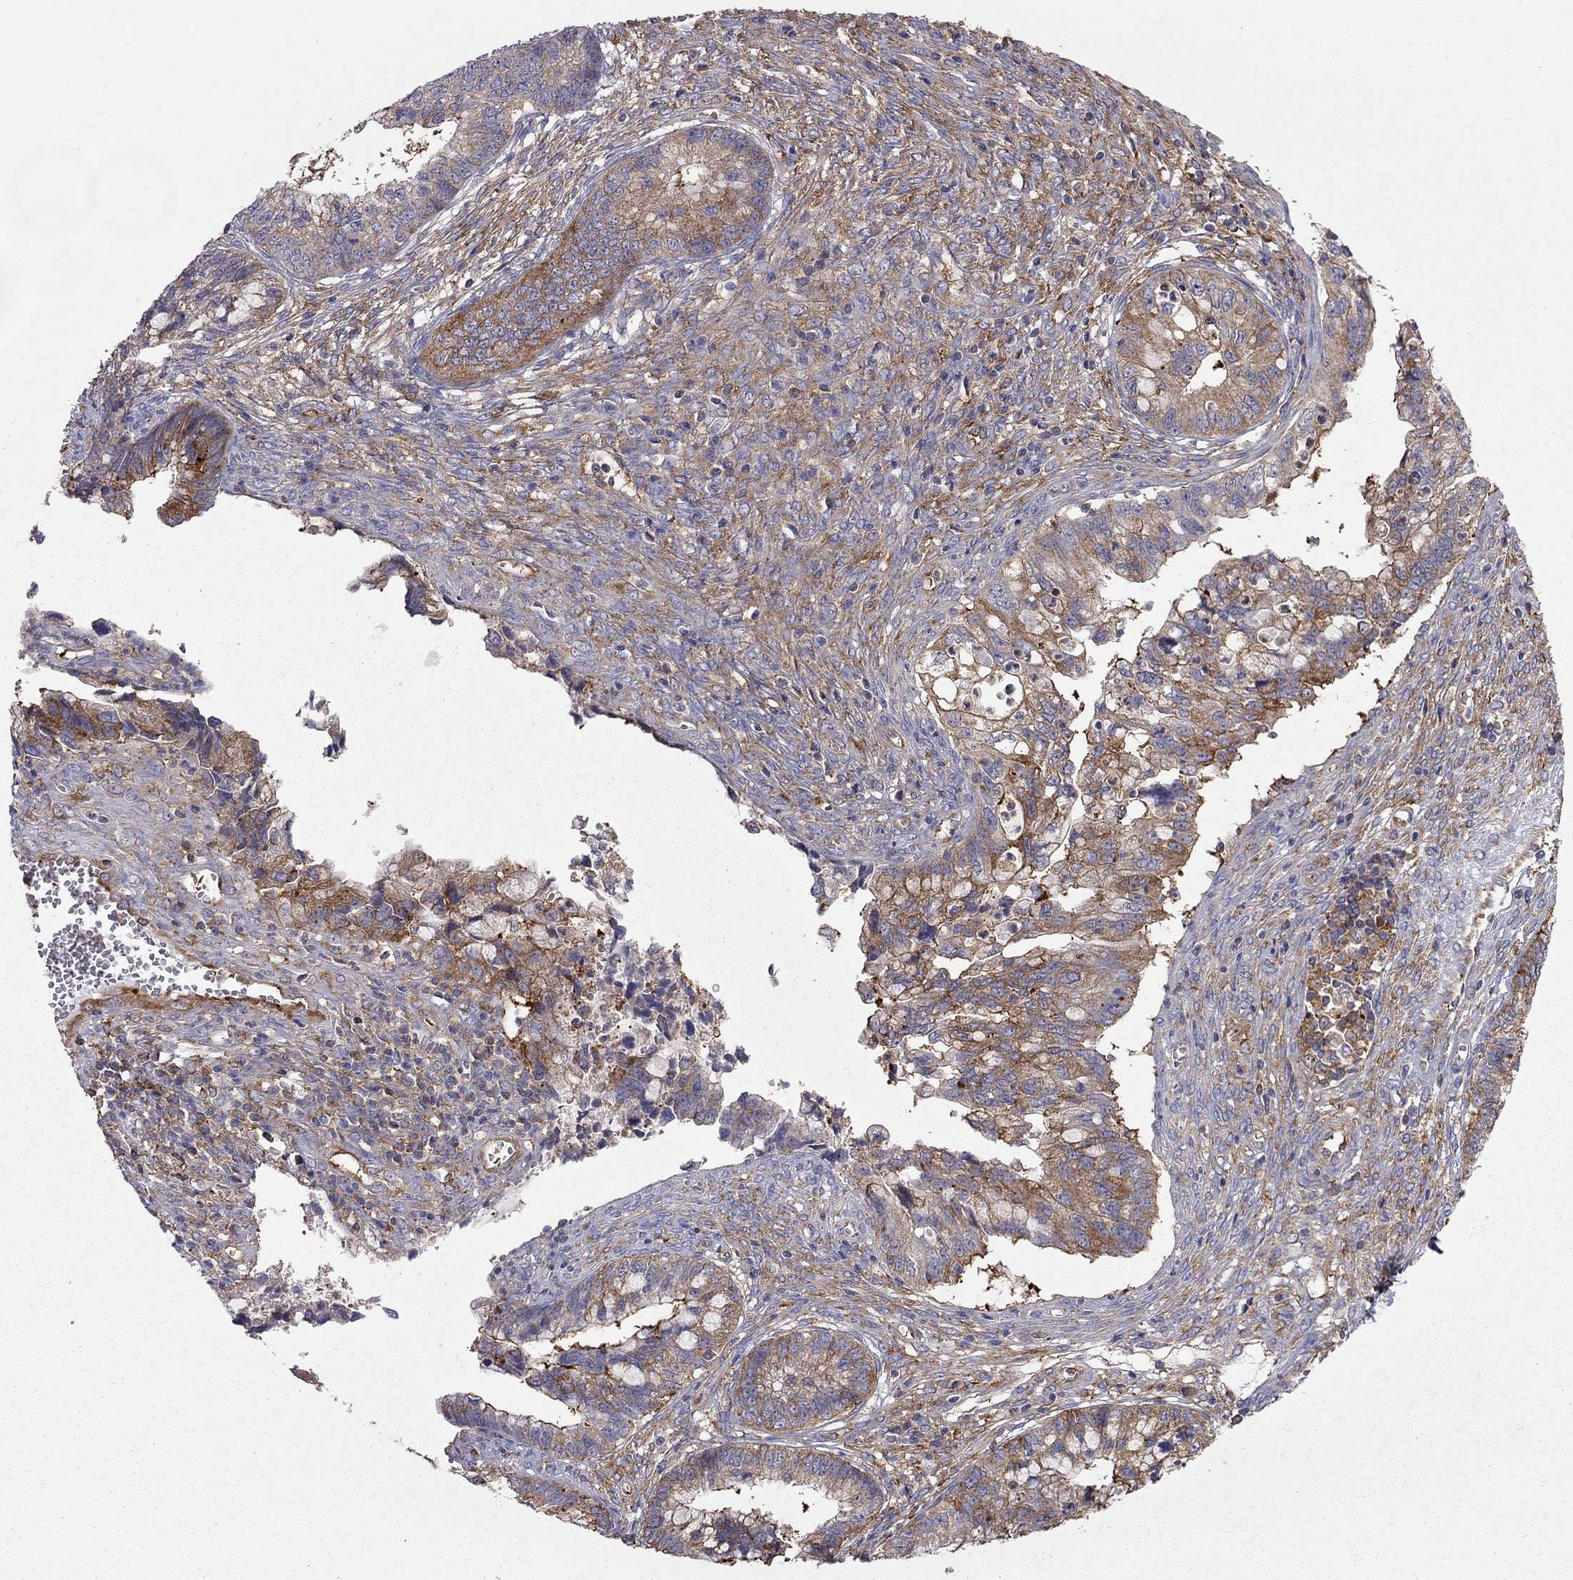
{"staining": {"intensity": "strong", "quantity": "25%-75%", "location": "cytoplasmic/membranous"}, "tissue": "cervical cancer", "cell_type": "Tumor cells", "image_type": "cancer", "snomed": [{"axis": "morphology", "description": "Adenocarcinoma, NOS"}, {"axis": "topography", "description": "Cervix"}], "caption": "Strong cytoplasmic/membranous protein expression is seen in approximately 25%-75% of tumor cells in cervical cancer (adenocarcinoma). (Brightfield microscopy of DAB IHC at high magnification).", "gene": "EIF4E3", "patient": {"sex": "female", "age": 44}}